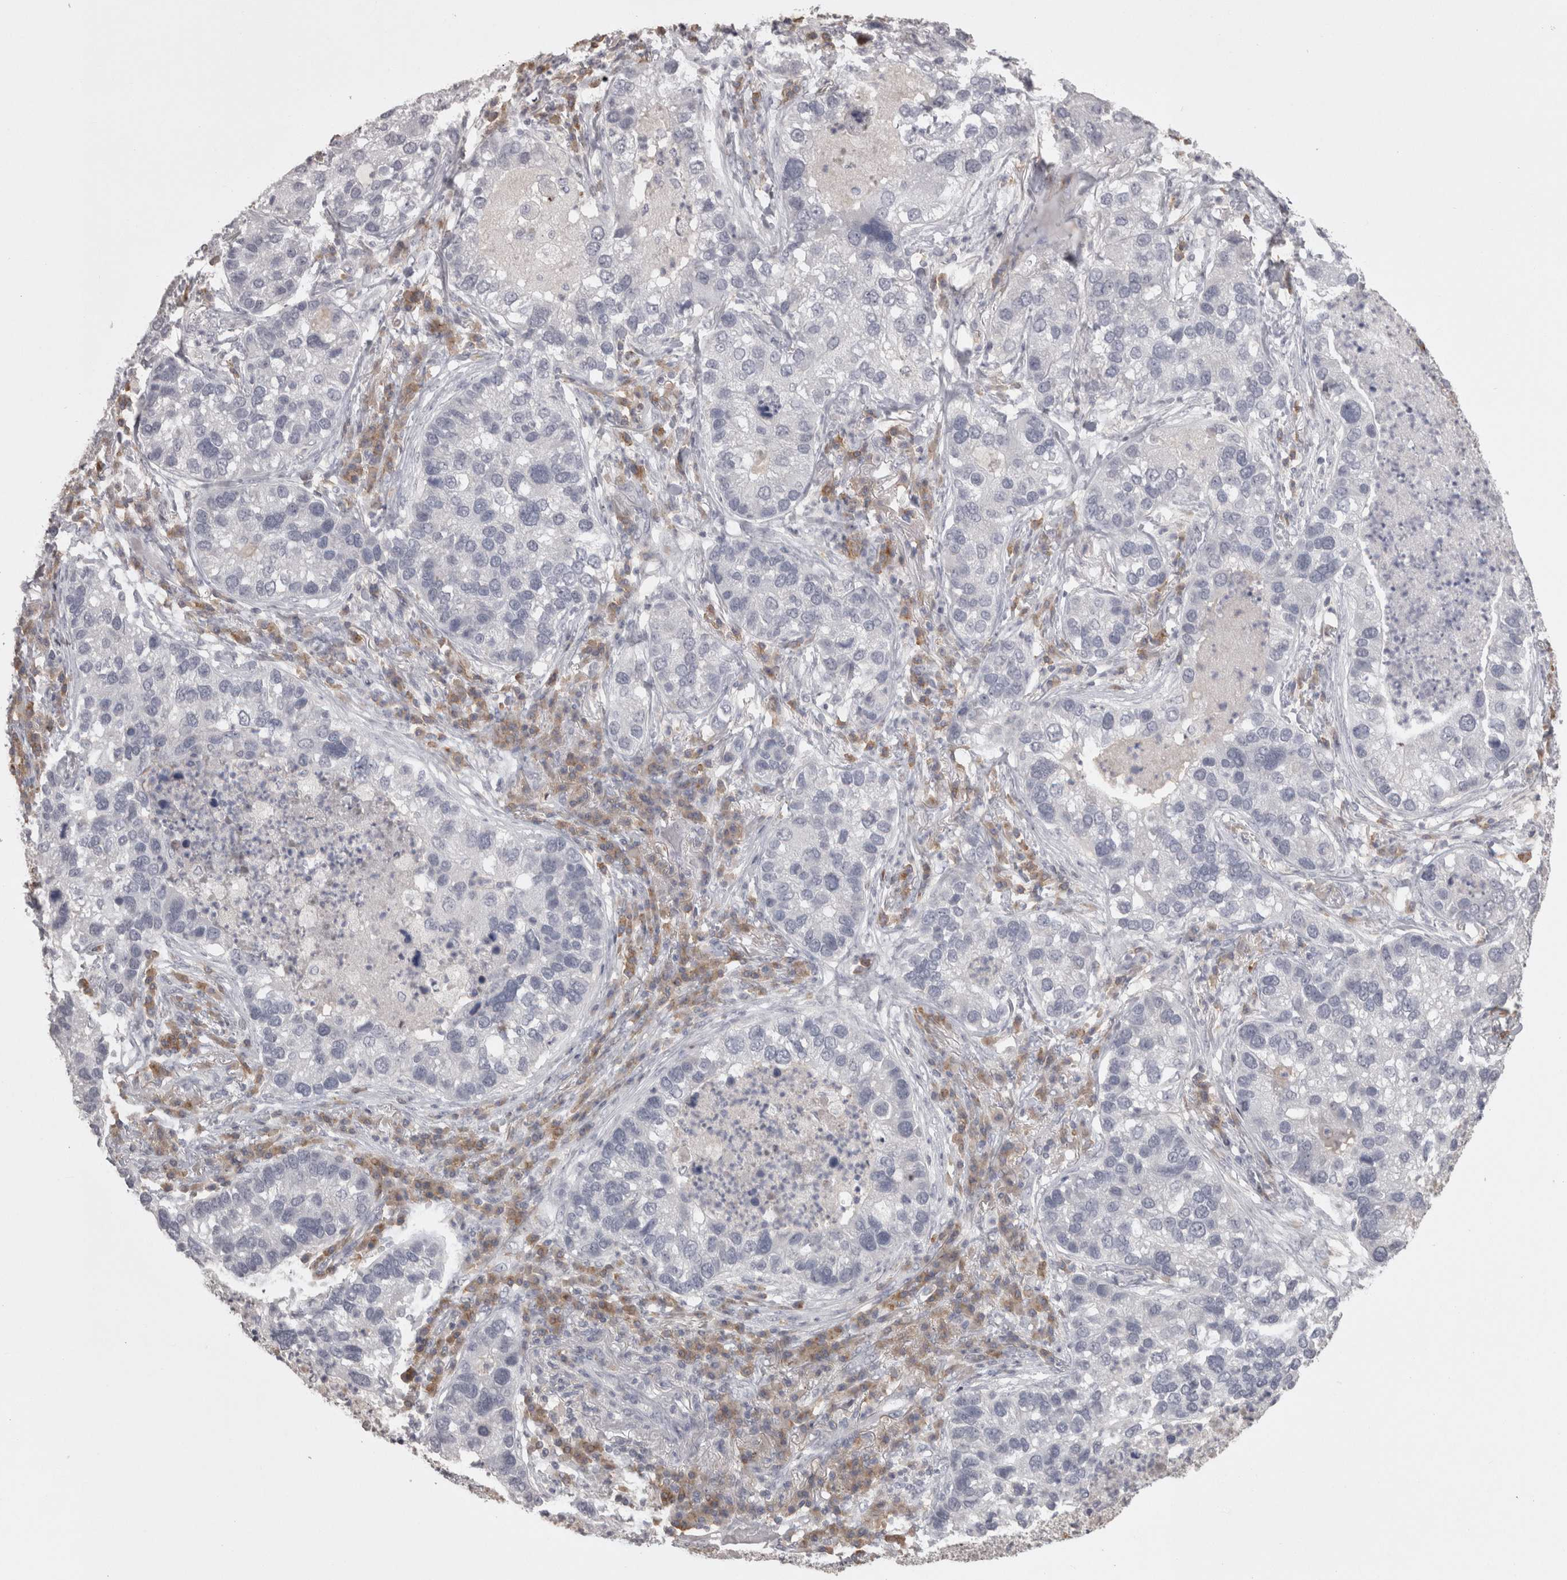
{"staining": {"intensity": "negative", "quantity": "none", "location": "none"}, "tissue": "lung cancer", "cell_type": "Tumor cells", "image_type": "cancer", "snomed": [{"axis": "morphology", "description": "Normal tissue, NOS"}, {"axis": "morphology", "description": "Adenocarcinoma, NOS"}, {"axis": "topography", "description": "Bronchus"}, {"axis": "topography", "description": "Lung"}], "caption": "DAB (3,3'-diaminobenzidine) immunohistochemical staining of human lung cancer displays no significant expression in tumor cells. (DAB immunohistochemistry (IHC) with hematoxylin counter stain).", "gene": "LAX1", "patient": {"sex": "male", "age": 54}}